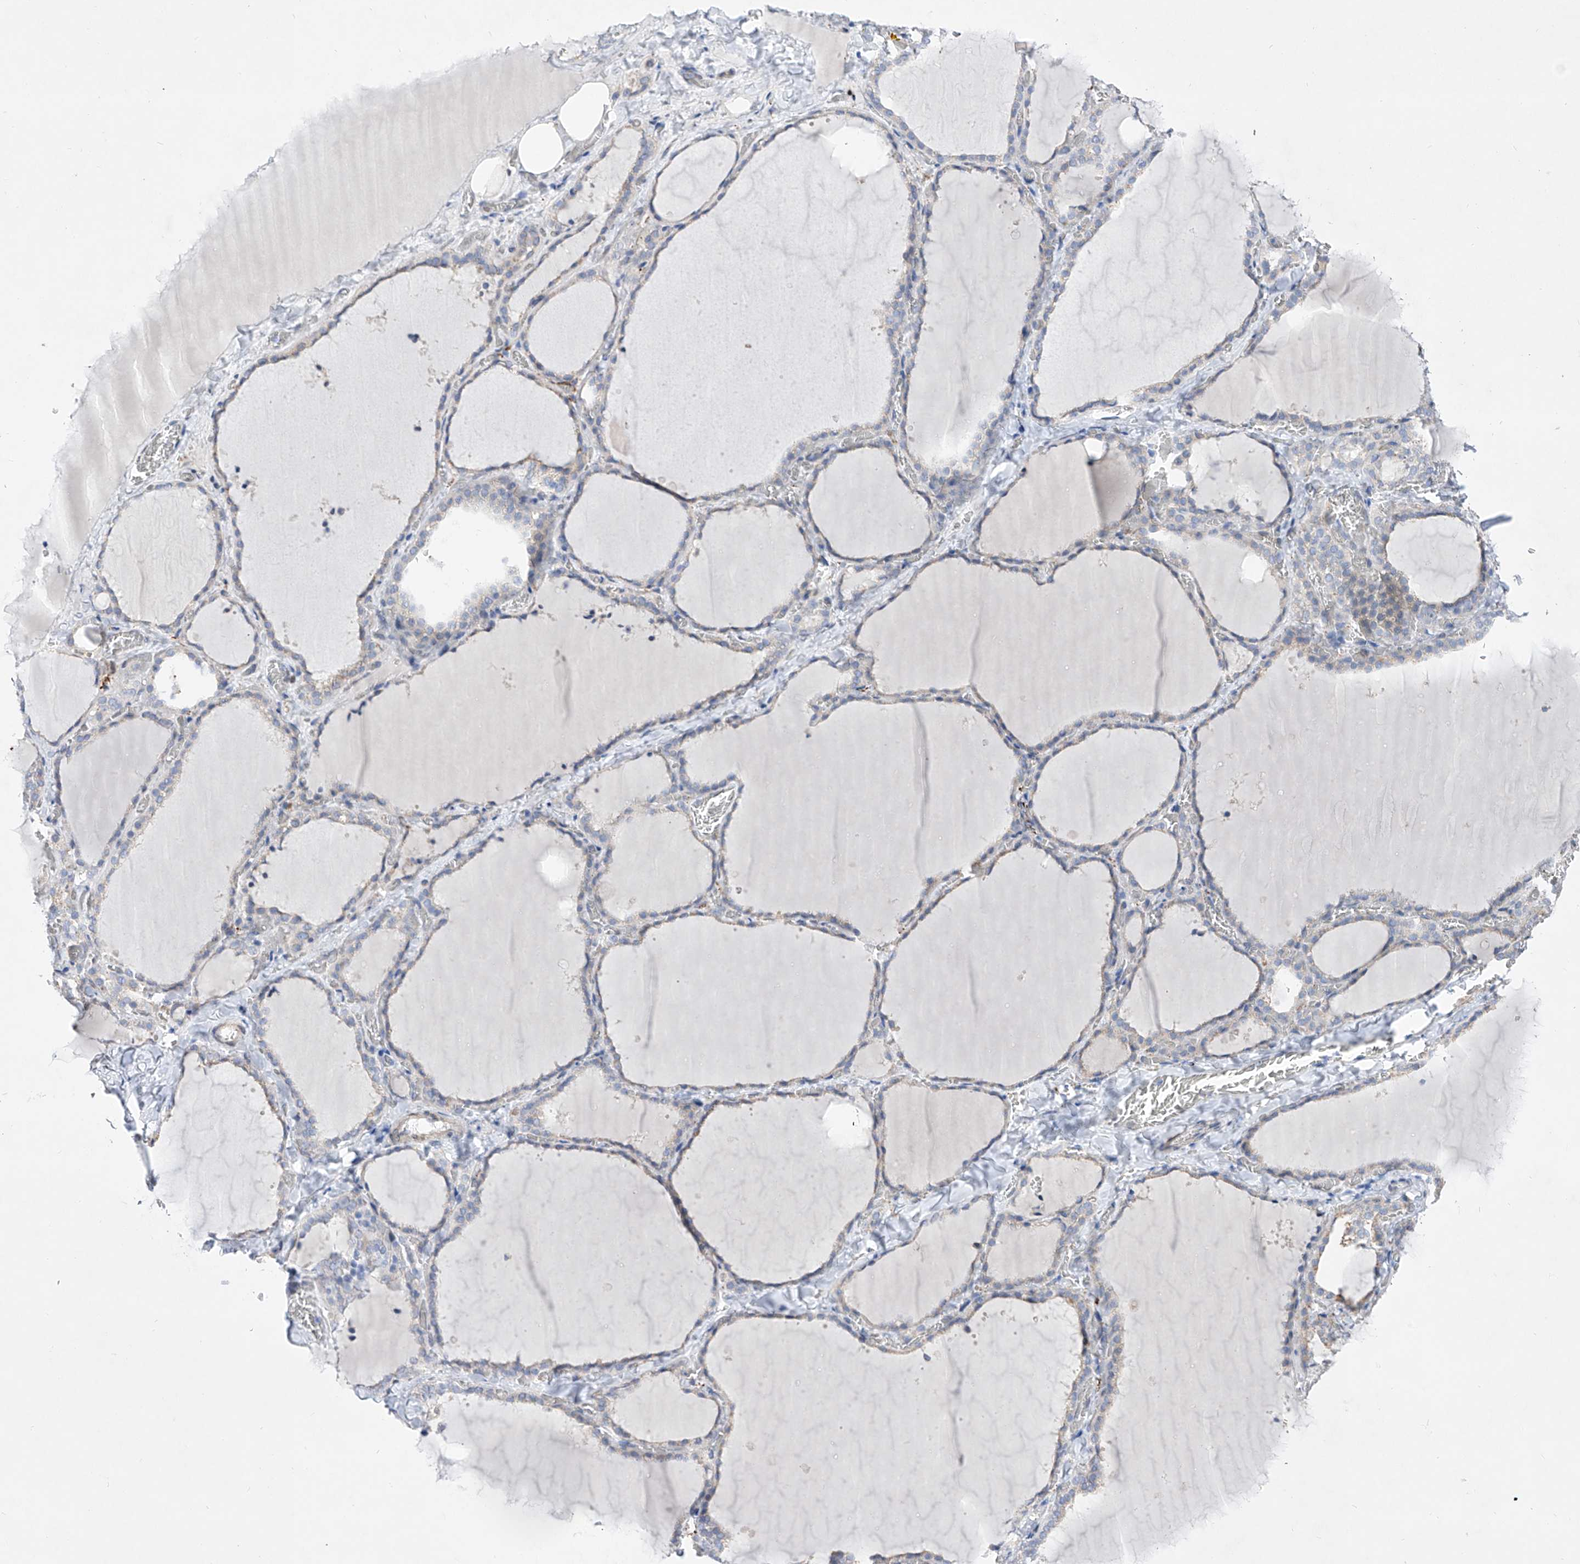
{"staining": {"intensity": "negative", "quantity": "none", "location": "none"}, "tissue": "thyroid gland", "cell_type": "Glandular cells", "image_type": "normal", "snomed": [{"axis": "morphology", "description": "Normal tissue, NOS"}, {"axis": "topography", "description": "Thyroid gland"}], "caption": "High magnification brightfield microscopy of normal thyroid gland stained with DAB (3,3'-diaminobenzidine) (brown) and counterstained with hematoxylin (blue): glandular cells show no significant positivity. (Brightfield microscopy of DAB IHC at high magnification).", "gene": "LCLAT1", "patient": {"sex": "female", "age": 22}}